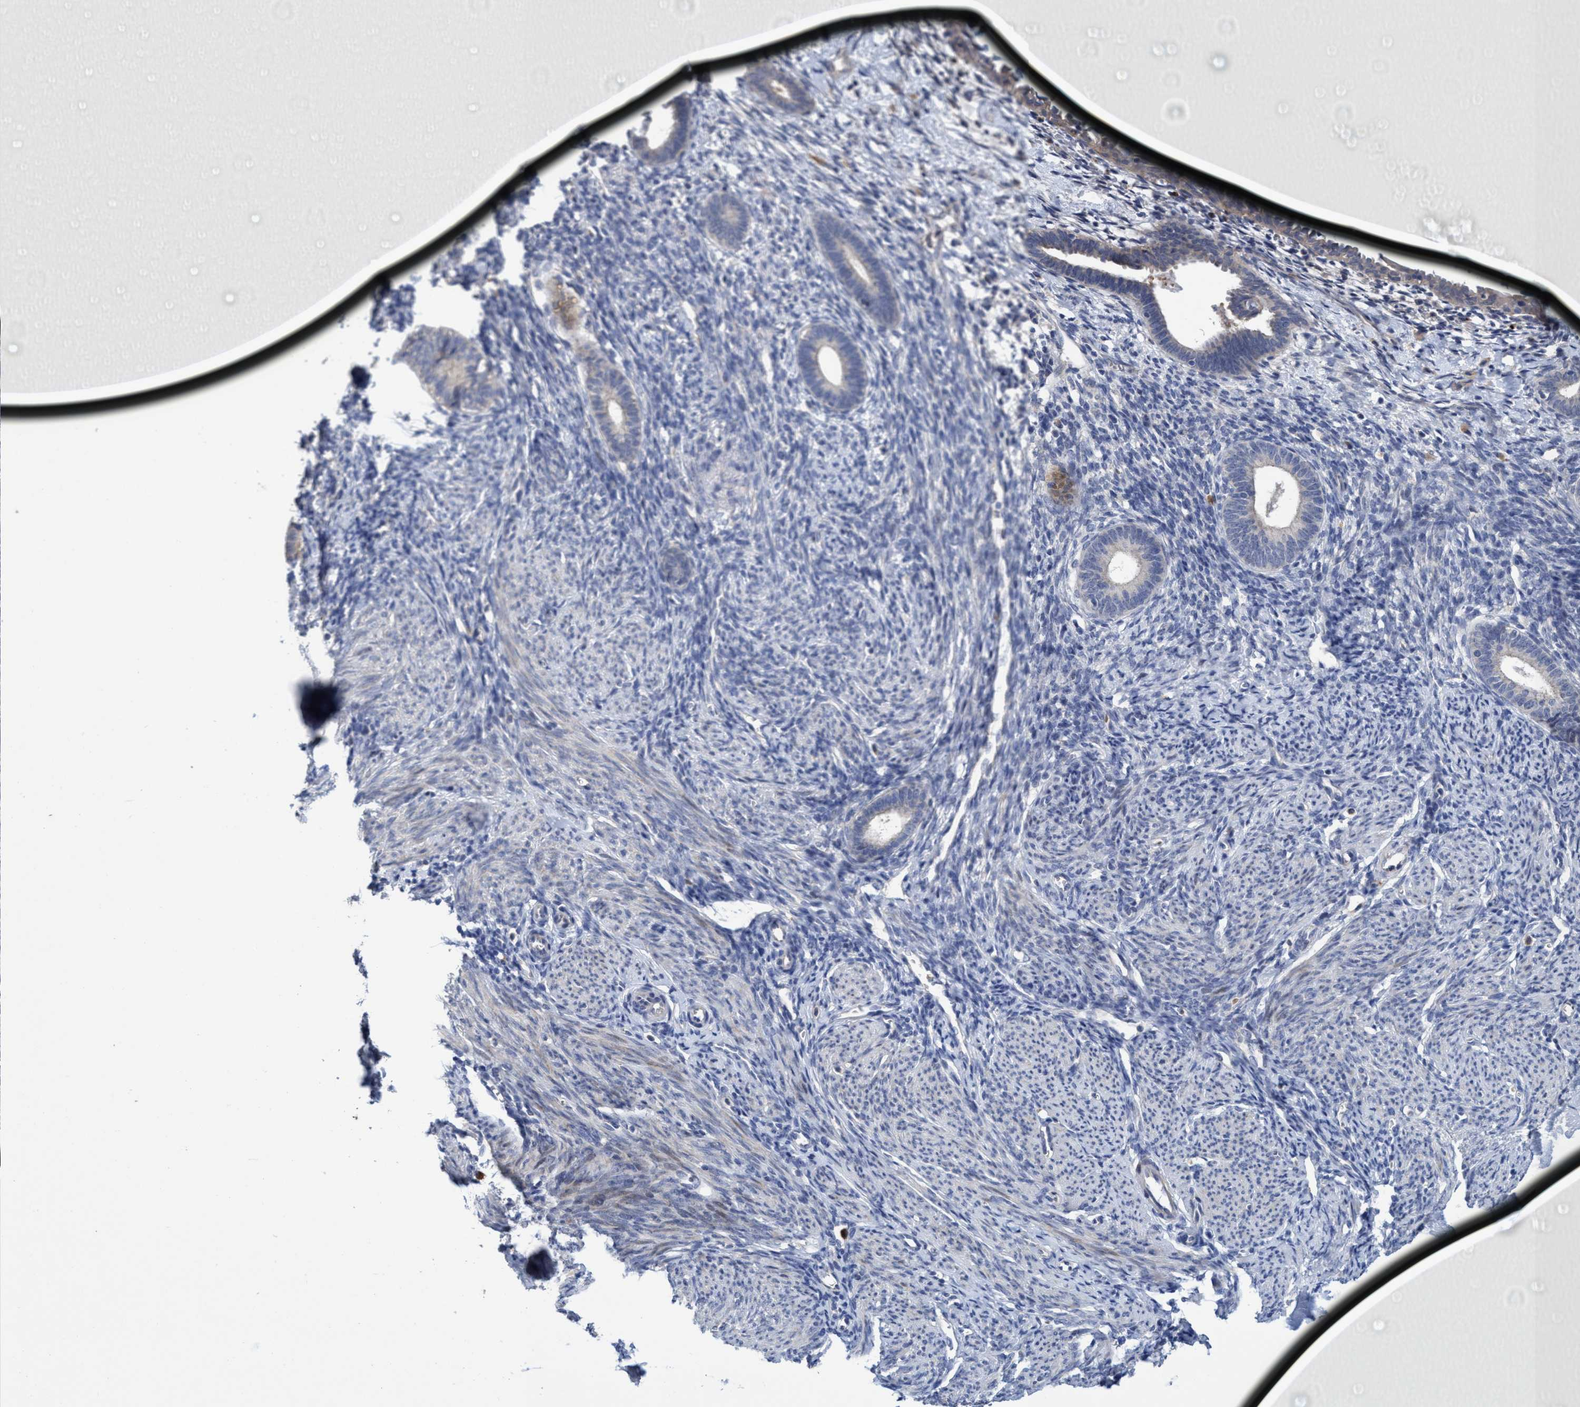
{"staining": {"intensity": "negative", "quantity": "none", "location": "none"}, "tissue": "endometrium", "cell_type": "Cells in endometrial stroma", "image_type": "normal", "snomed": [{"axis": "morphology", "description": "Normal tissue, NOS"}, {"axis": "morphology", "description": "Adenocarcinoma, NOS"}, {"axis": "topography", "description": "Endometrium"}], "caption": "Unremarkable endometrium was stained to show a protein in brown. There is no significant staining in cells in endometrial stroma. (Brightfield microscopy of DAB (3,3'-diaminobenzidine) immunohistochemistry (IHC) at high magnification).", "gene": "SEMA4D", "patient": {"sex": "female", "age": 57}}